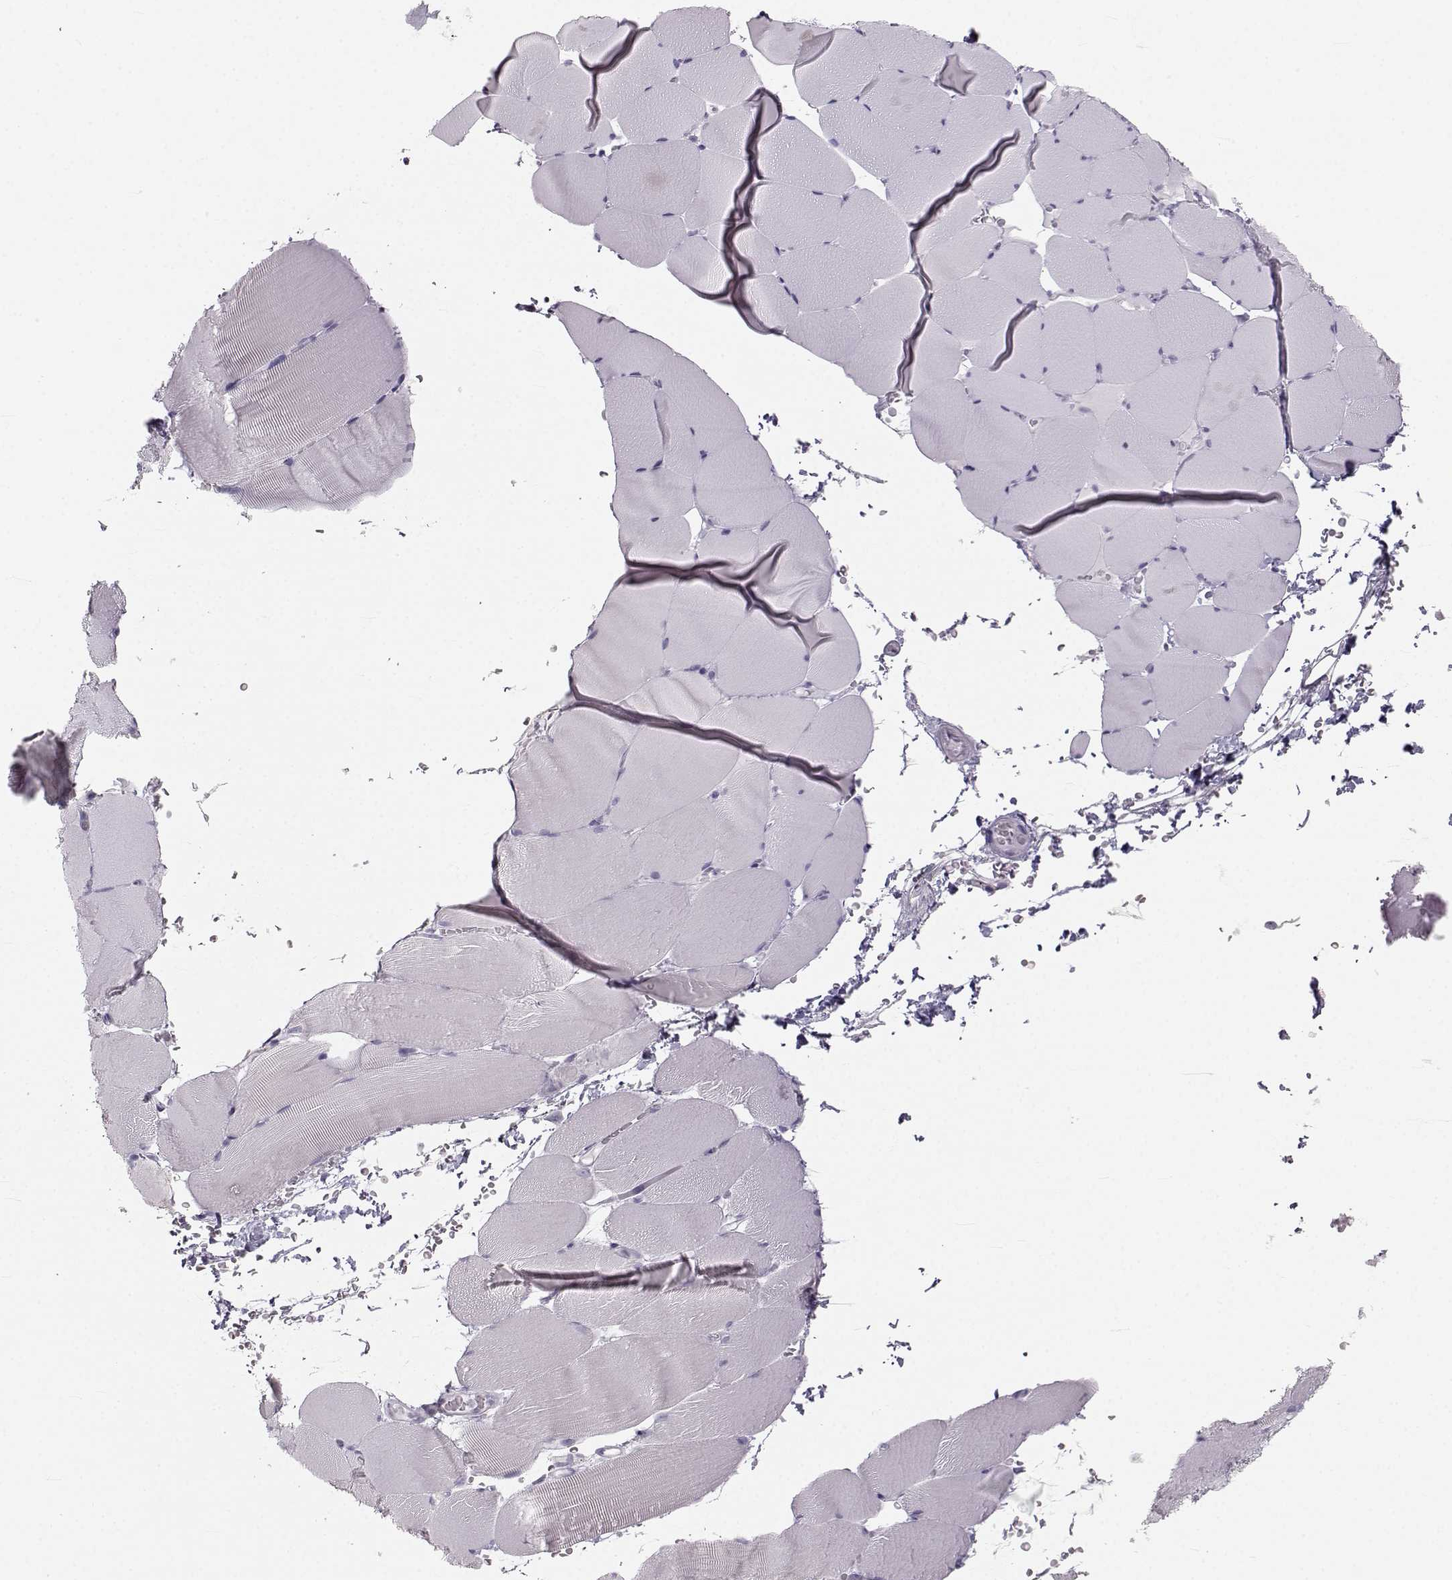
{"staining": {"intensity": "negative", "quantity": "none", "location": "none"}, "tissue": "skeletal muscle", "cell_type": "Myocytes", "image_type": "normal", "snomed": [{"axis": "morphology", "description": "Normal tissue, NOS"}, {"axis": "topography", "description": "Skeletal muscle"}], "caption": "Immunohistochemistry (IHC) of benign human skeletal muscle exhibits no positivity in myocytes.", "gene": "OIP5", "patient": {"sex": "female", "age": 37}}